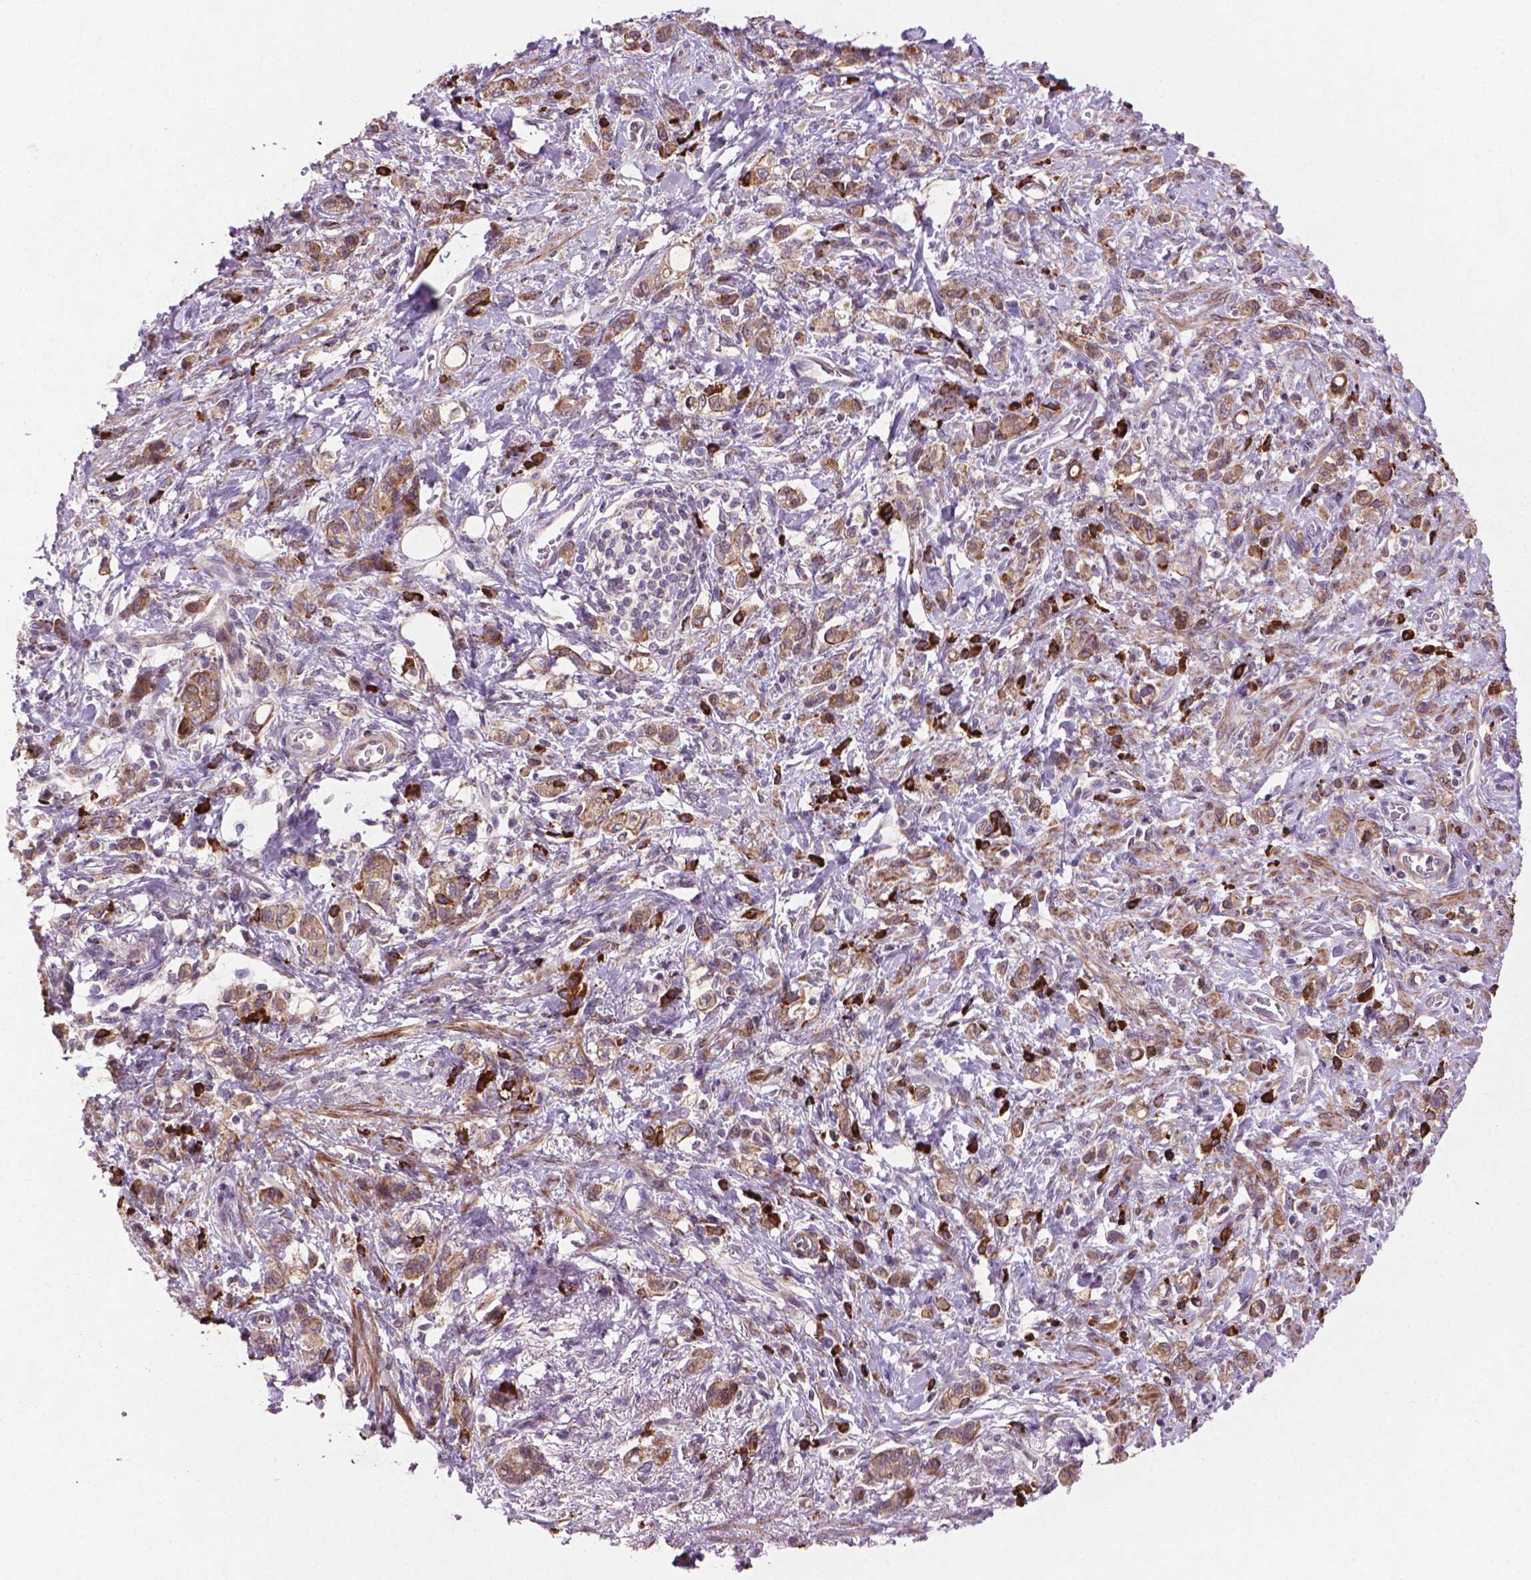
{"staining": {"intensity": "moderate", "quantity": ">75%", "location": "cytoplasmic/membranous"}, "tissue": "stomach cancer", "cell_type": "Tumor cells", "image_type": "cancer", "snomed": [{"axis": "morphology", "description": "Adenocarcinoma, NOS"}, {"axis": "topography", "description": "Stomach"}], "caption": "DAB (3,3'-diaminobenzidine) immunohistochemical staining of human adenocarcinoma (stomach) shows moderate cytoplasmic/membranous protein expression in about >75% of tumor cells. The protein of interest is shown in brown color, while the nuclei are stained blue.", "gene": "MYH14", "patient": {"sex": "male", "age": 77}}